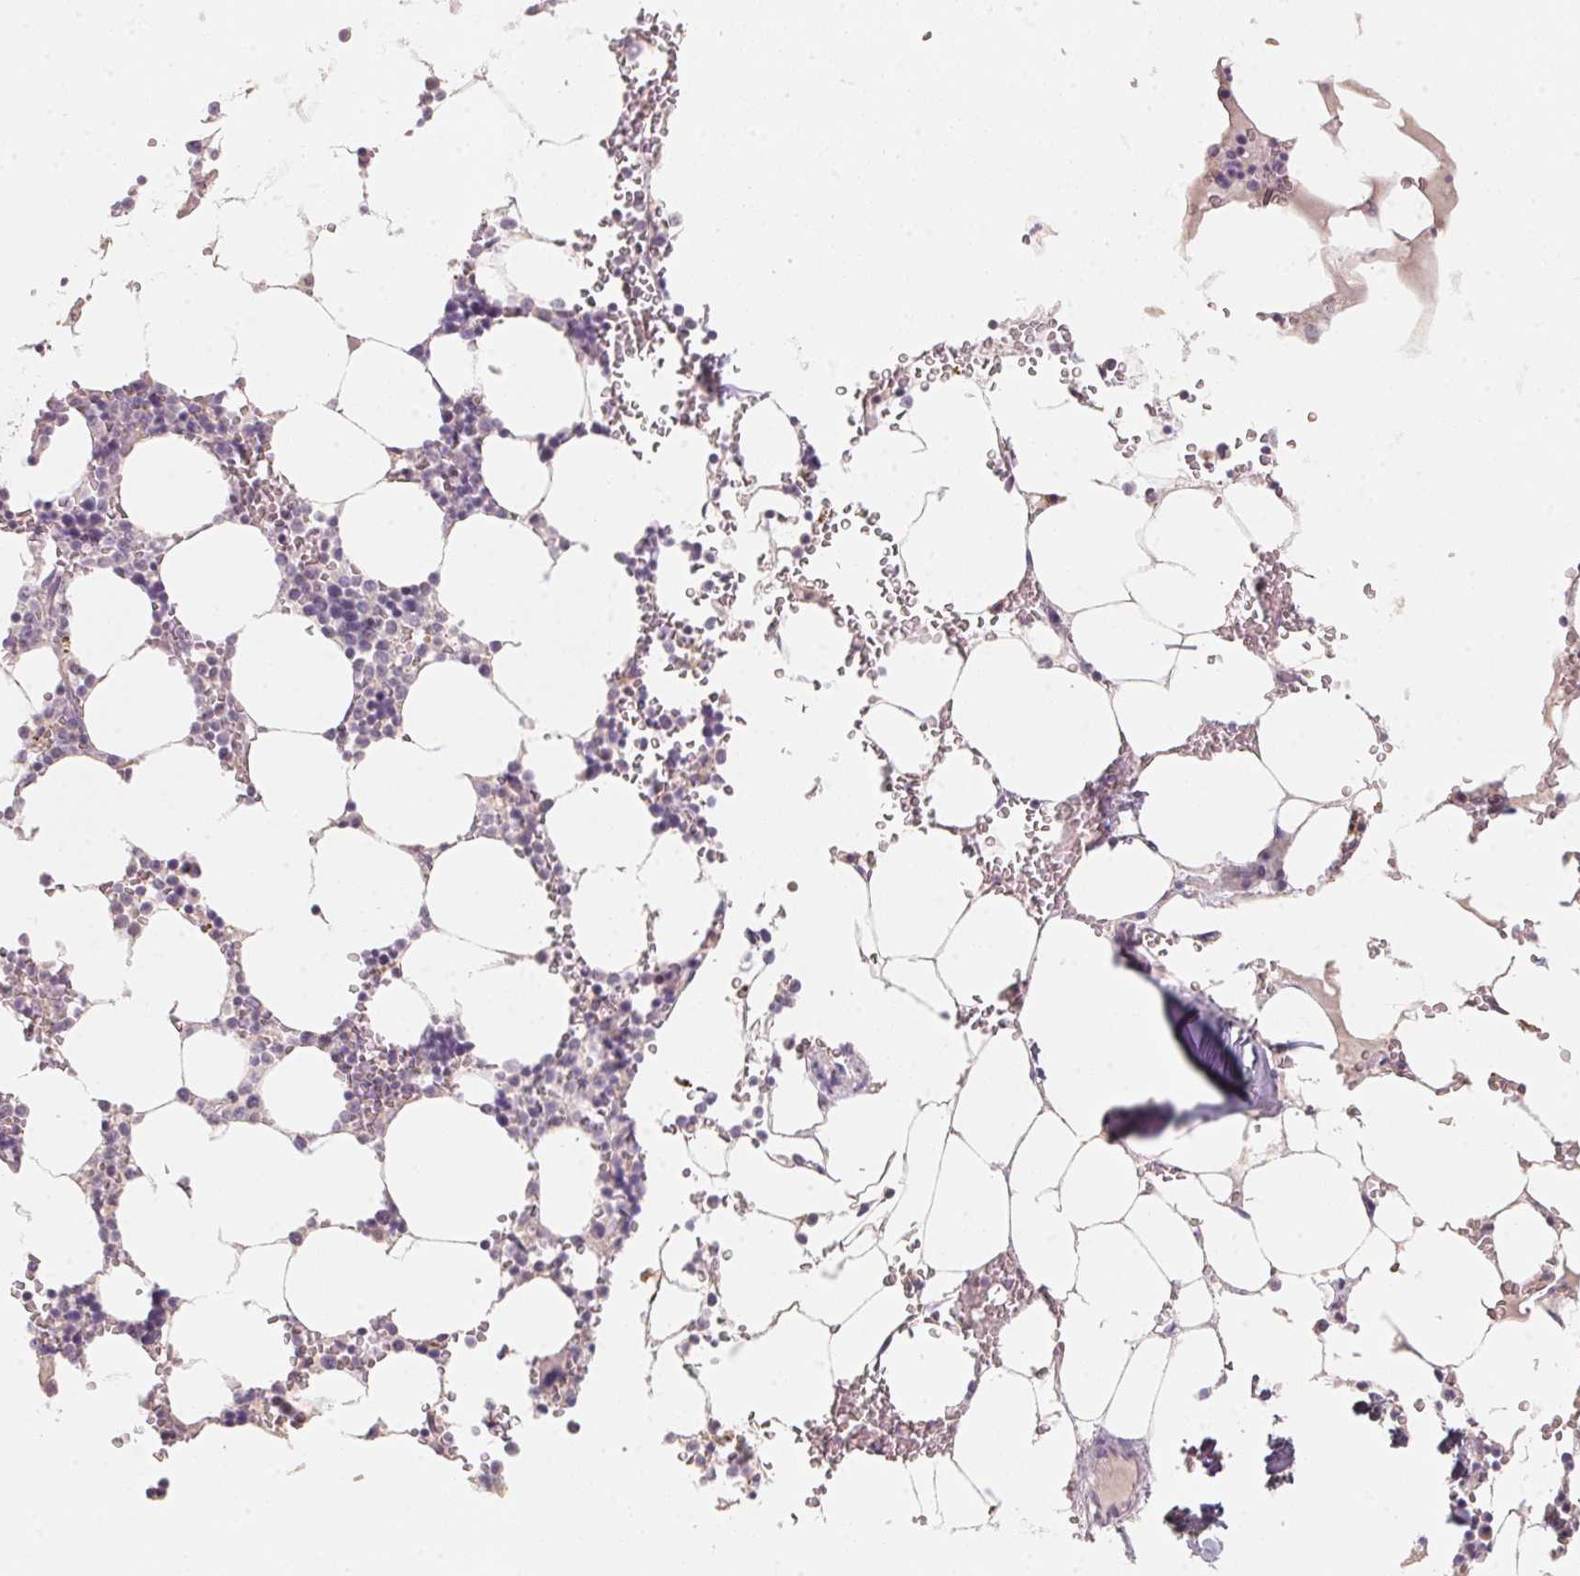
{"staining": {"intensity": "negative", "quantity": "none", "location": "none"}, "tissue": "bone marrow", "cell_type": "Hematopoietic cells", "image_type": "normal", "snomed": [{"axis": "morphology", "description": "Normal tissue, NOS"}, {"axis": "topography", "description": "Bone marrow"}], "caption": "A high-resolution image shows immunohistochemistry (IHC) staining of normal bone marrow, which exhibits no significant positivity in hematopoietic cells.", "gene": "TREH", "patient": {"sex": "male", "age": 64}}